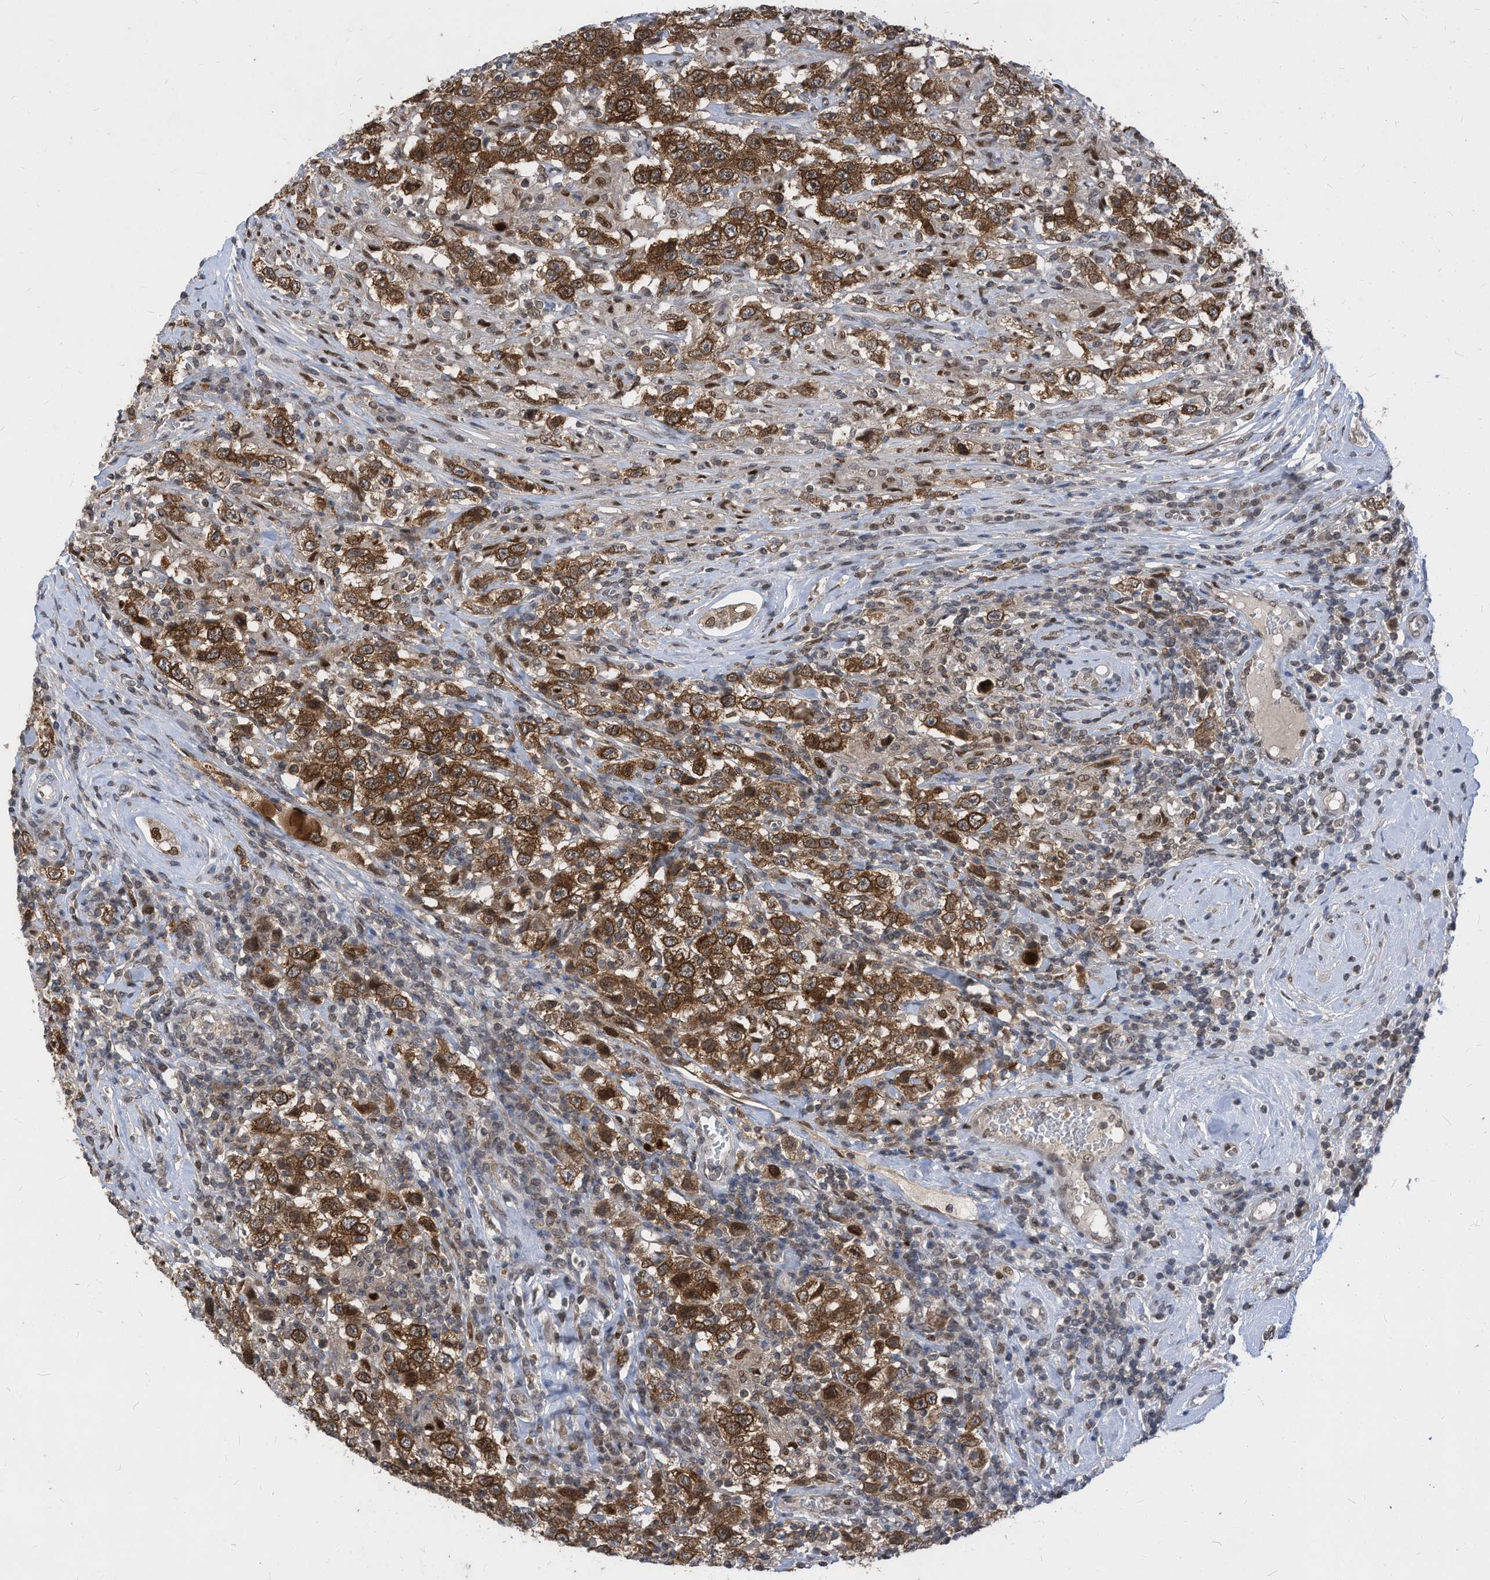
{"staining": {"intensity": "strong", "quantity": ">75%", "location": "cytoplasmic/membranous,nuclear"}, "tissue": "testis cancer", "cell_type": "Tumor cells", "image_type": "cancer", "snomed": [{"axis": "morphology", "description": "Seminoma, NOS"}, {"axis": "topography", "description": "Testis"}], "caption": "Testis seminoma stained with DAB (3,3'-diaminobenzidine) IHC demonstrates high levels of strong cytoplasmic/membranous and nuclear positivity in about >75% of tumor cells.", "gene": "KPNB1", "patient": {"sex": "male", "age": 41}}